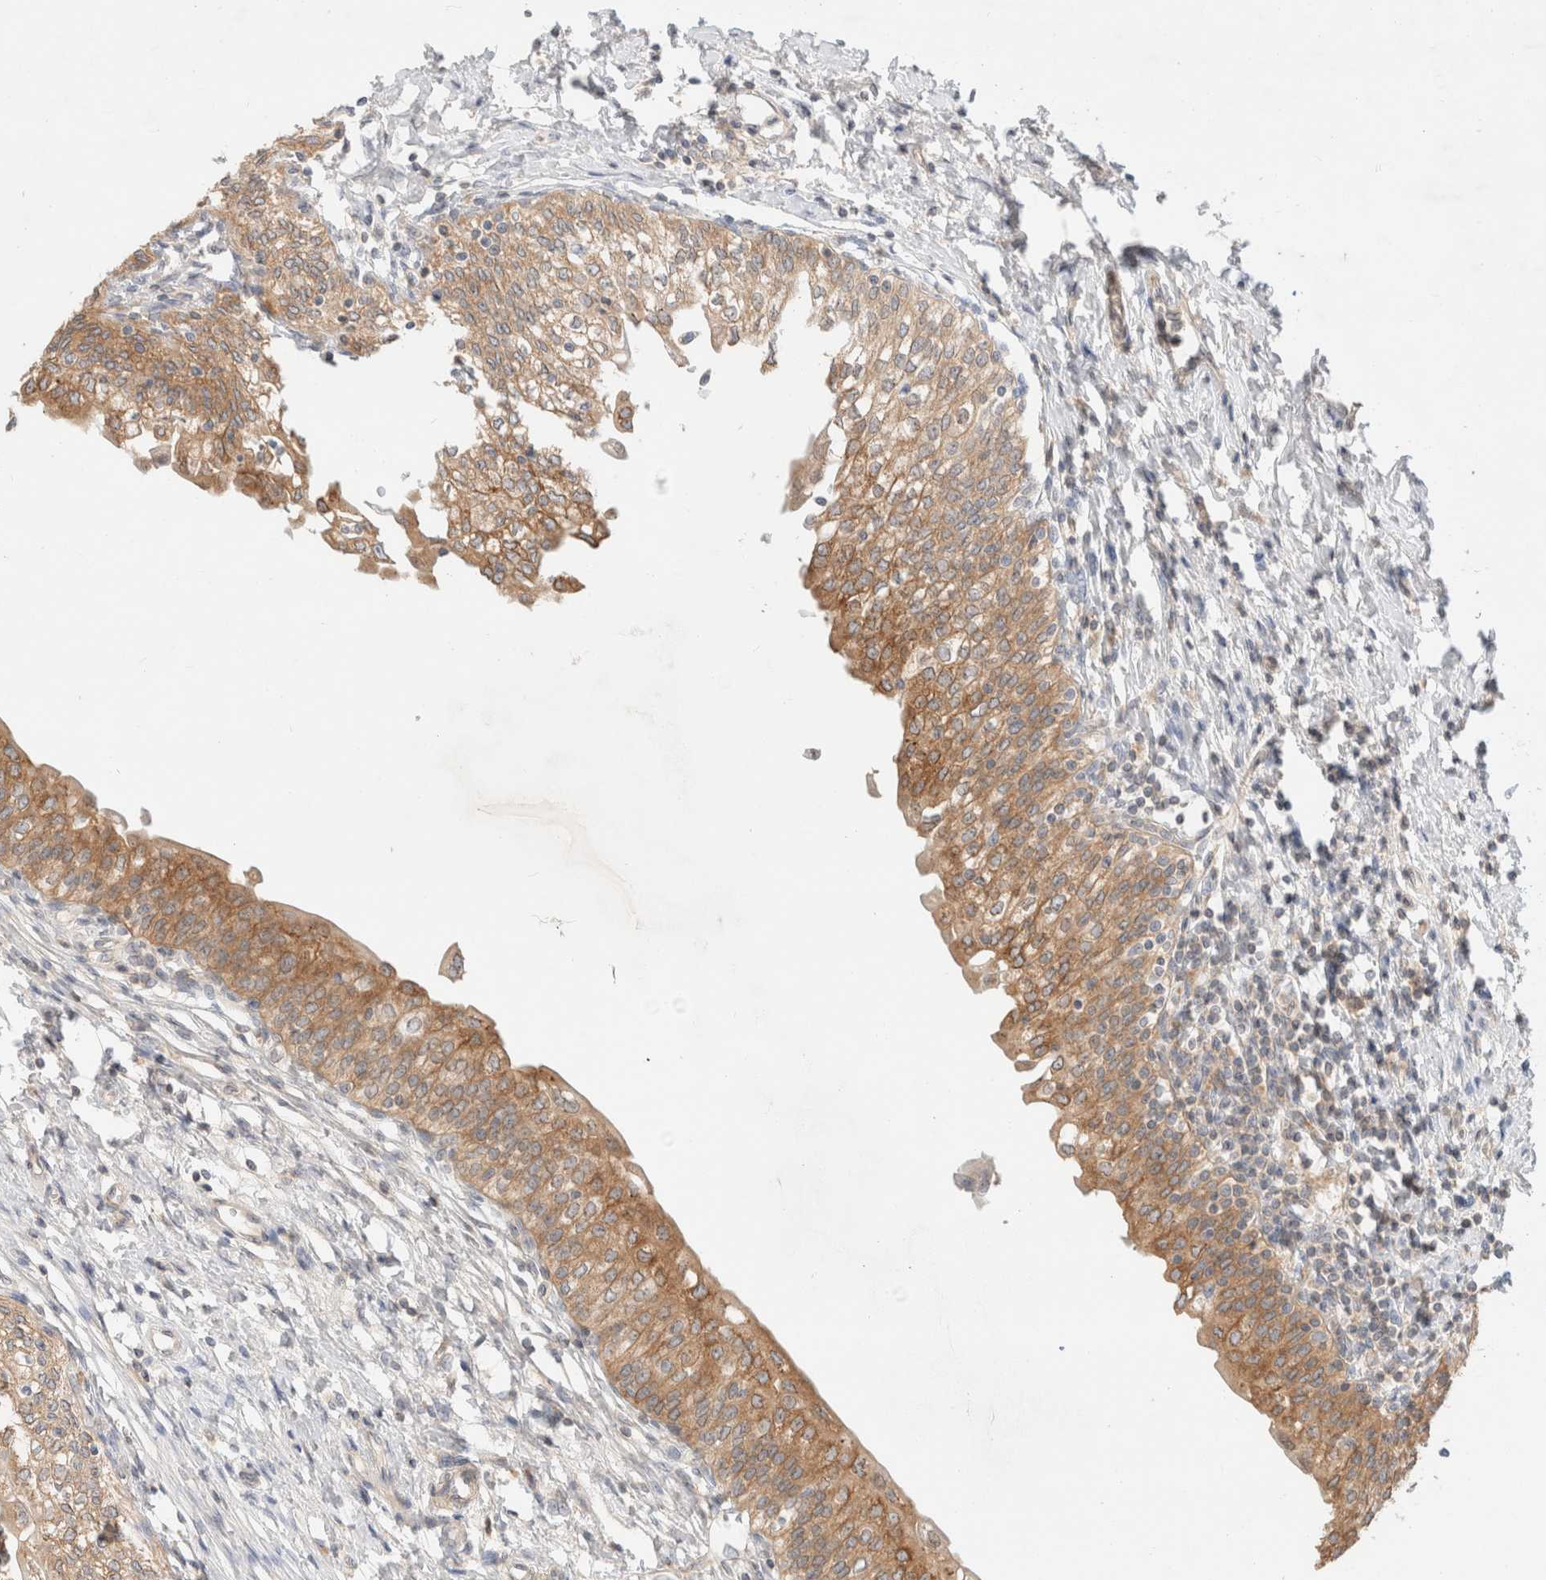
{"staining": {"intensity": "moderate", "quantity": ">75%", "location": "cytoplasmic/membranous"}, "tissue": "urinary bladder", "cell_type": "Urothelial cells", "image_type": "normal", "snomed": [{"axis": "morphology", "description": "Normal tissue, NOS"}, {"axis": "topography", "description": "Urinary bladder"}], "caption": "This histopathology image shows immunohistochemistry staining of benign urinary bladder, with medium moderate cytoplasmic/membranous expression in approximately >75% of urothelial cells.", "gene": "MARK3", "patient": {"sex": "male", "age": 55}}